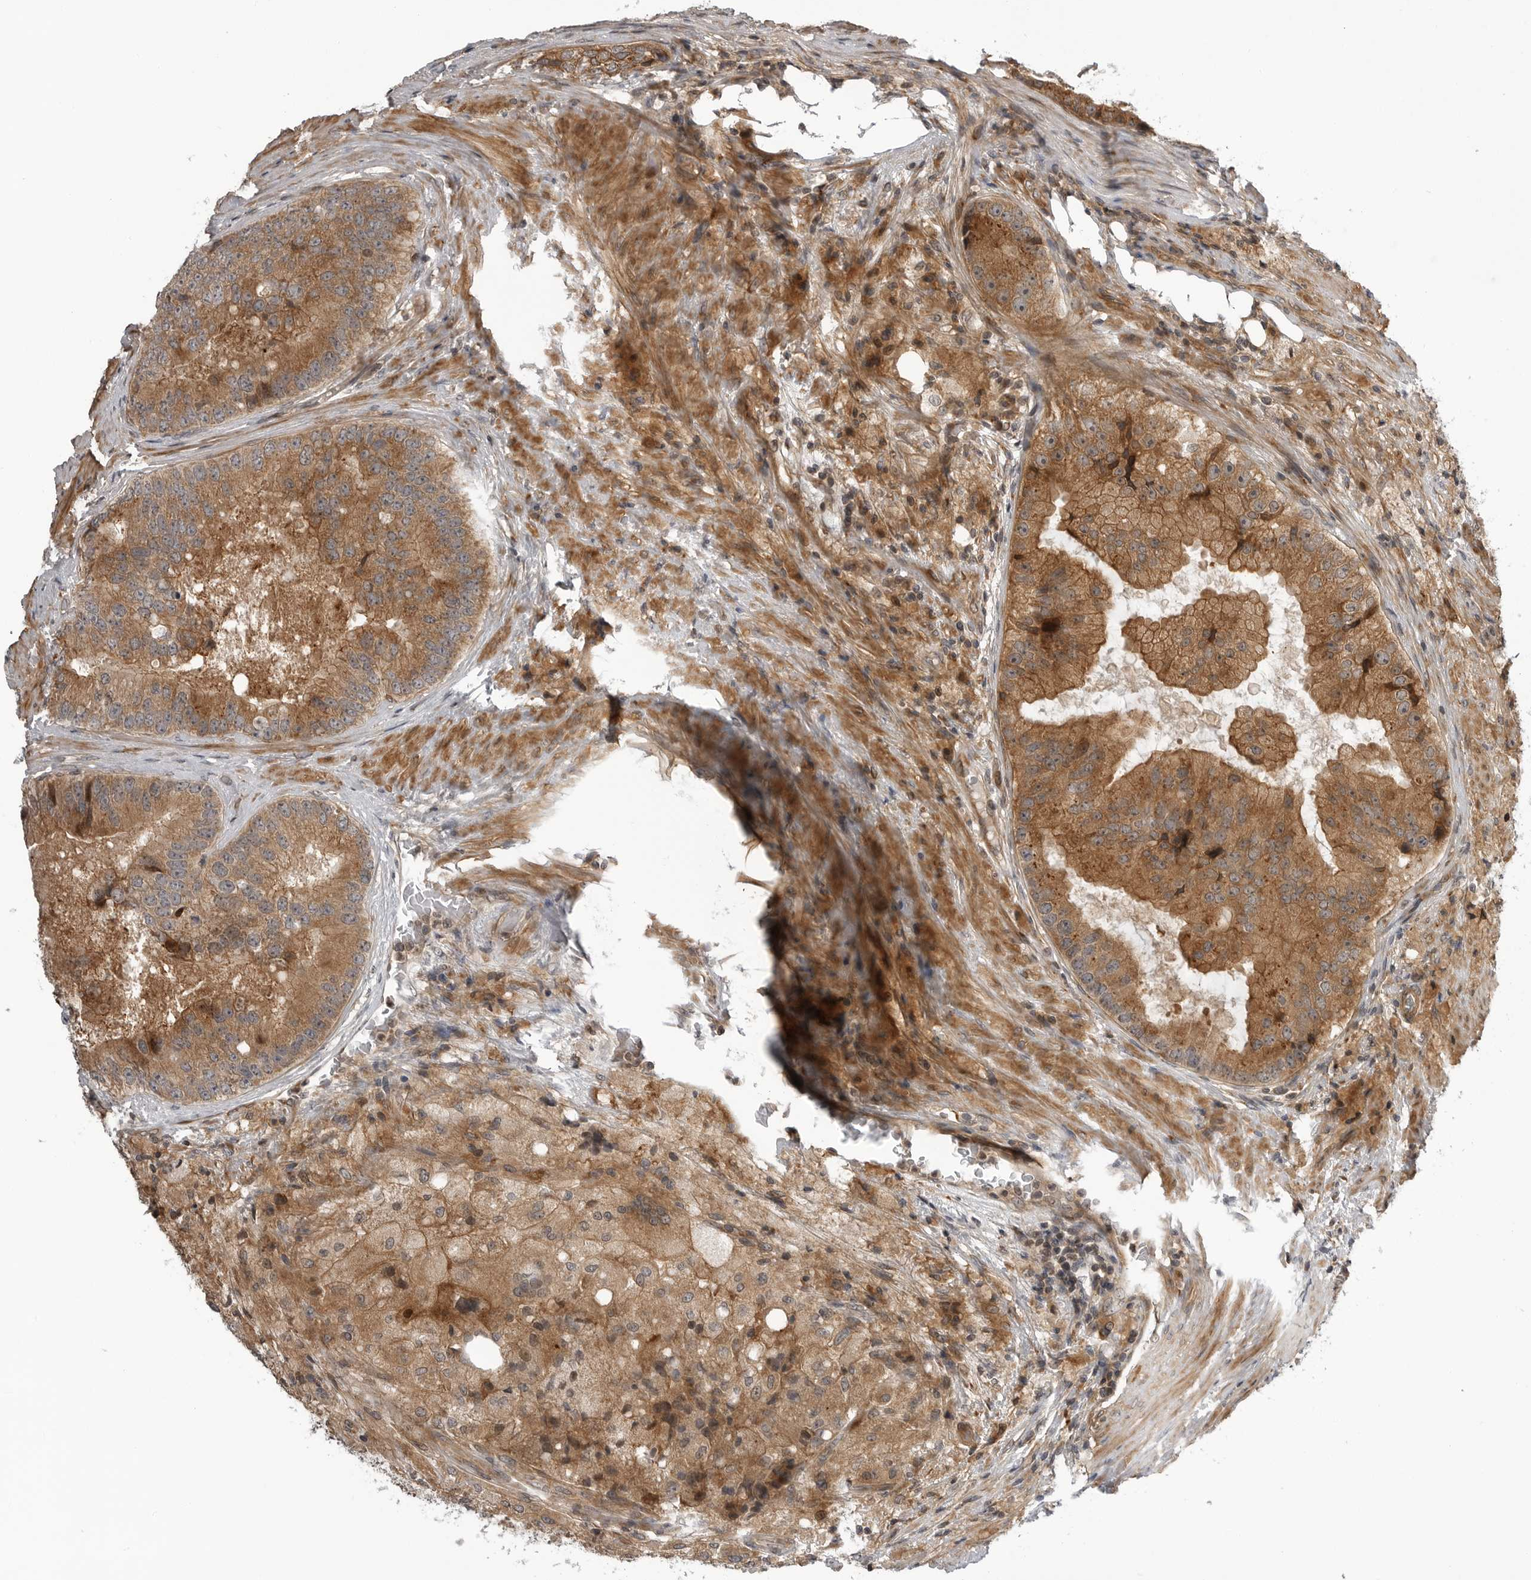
{"staining": {"intensity": "moderate", "quantity": ">75%", "location": "cytoplasmic/membranous"}, "tissue": "prostate cancer", "cell_type": "Tumor cells", "image_type": "cancer", "snomed": [{"axis": "morphology", "description": "Adenocarcinoma, High grade"}, {"axis": "topography", "description": "Prostate"}], "caption": "Prostate cancer (adenocarcinoma (high-grade)) stained for a protein (brown) displays moderate cytoplasmic/membranous positive expression in about >75% of tumor cells.", "gene": "LRRC45", "patient": {"sex": "male", "age": 70}}